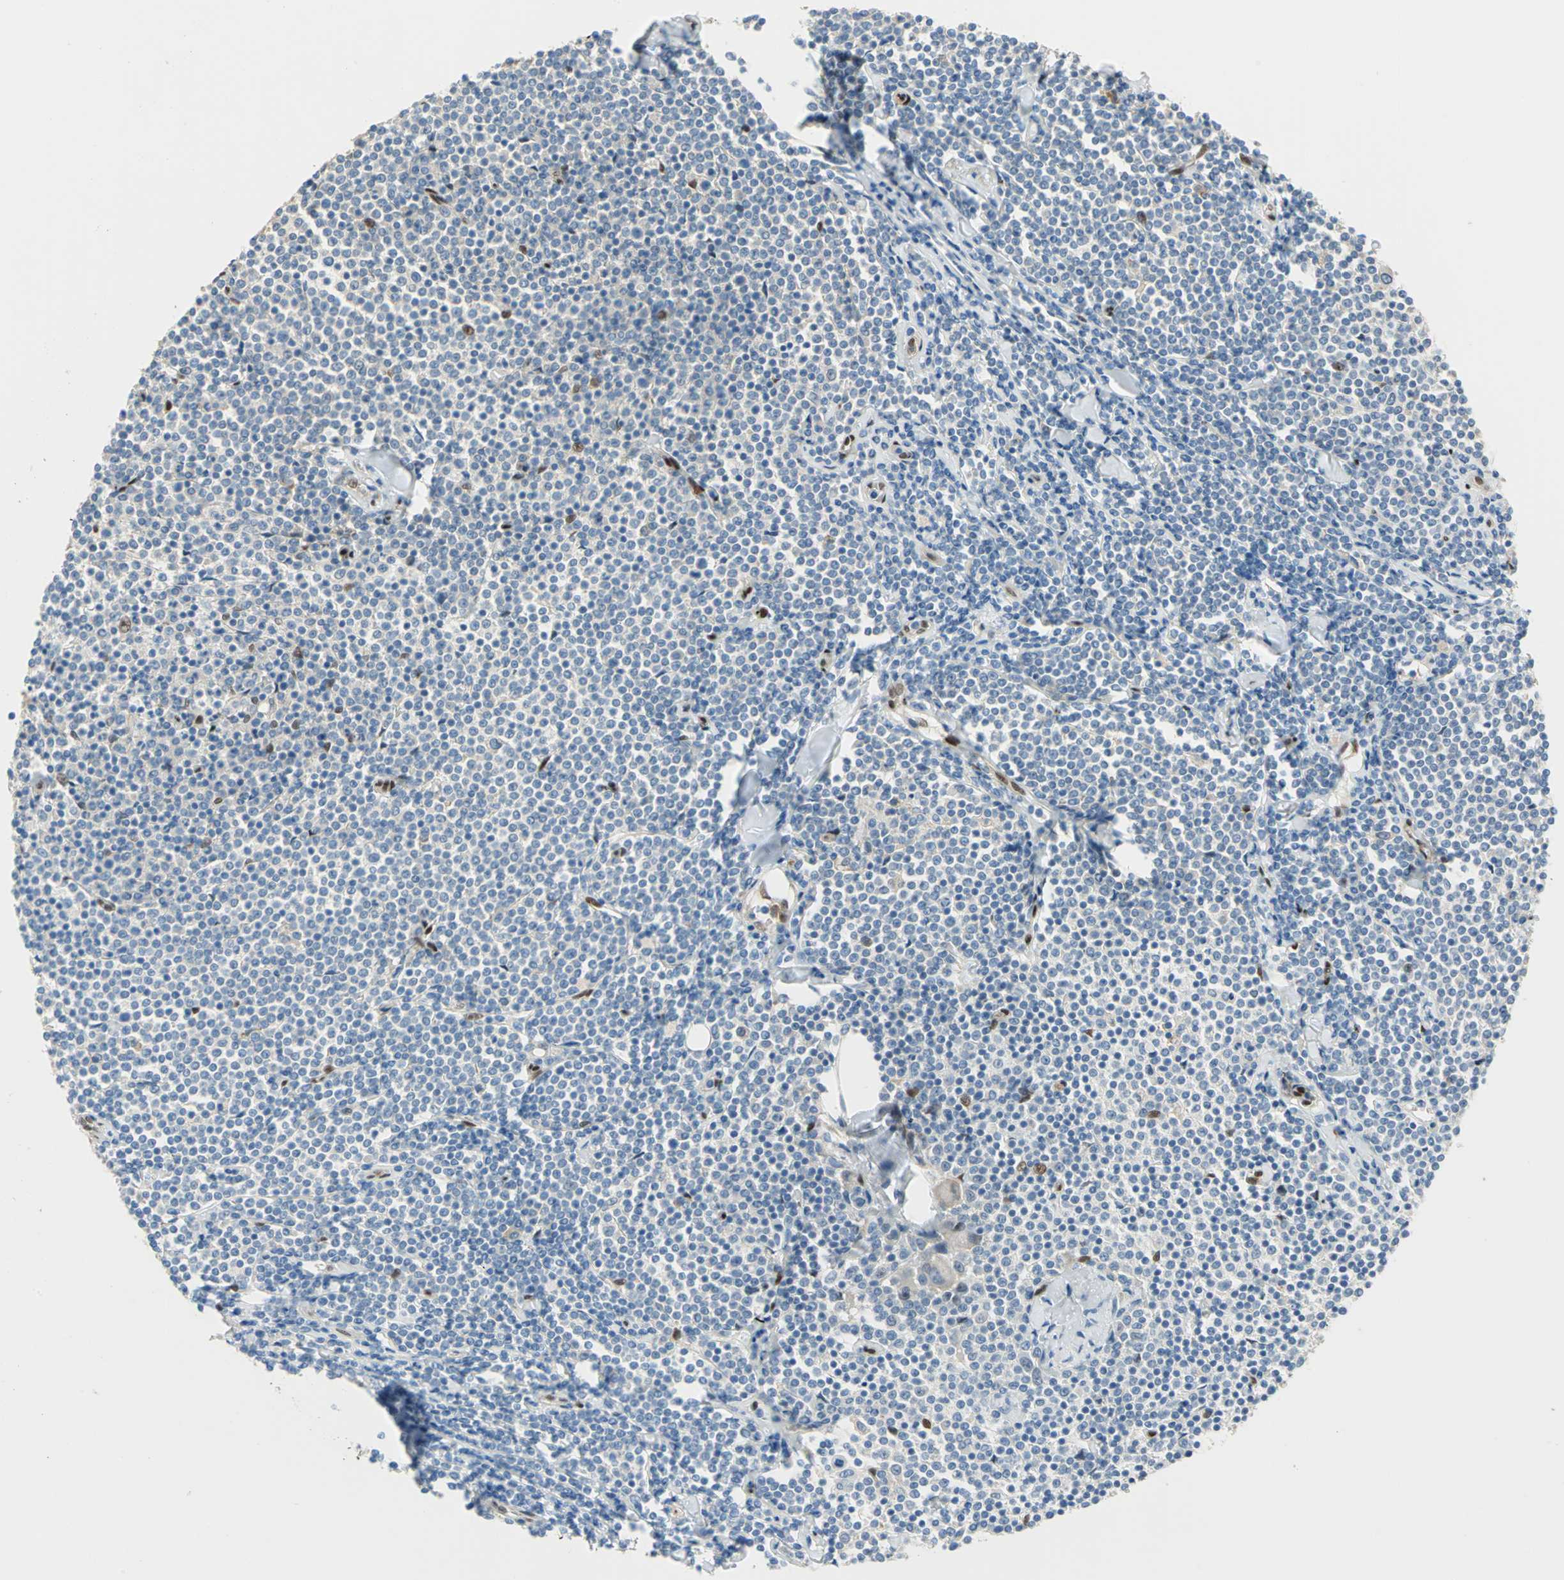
{"staining": {"intensity": "weak", "quantity": "<25%", "location": "cytoplasmic/membranous"}, "tissue": "lymphoma", "cell_type": "Tumor cells", "image_type": "cancer", "snomed": [{"axis": "morphology", "description": "Malignant lymphoma, non-Hodgkin's type, Low grade"}, {"axis": "topography", "description": "Soft tissue"}], "caption": "Lymphoma stained for a protein using immunohistochemistry (IHC) displays no staining tumor cells.", "gene": "RBFOX2", "patient": {"sex": "male", "age": 92}}